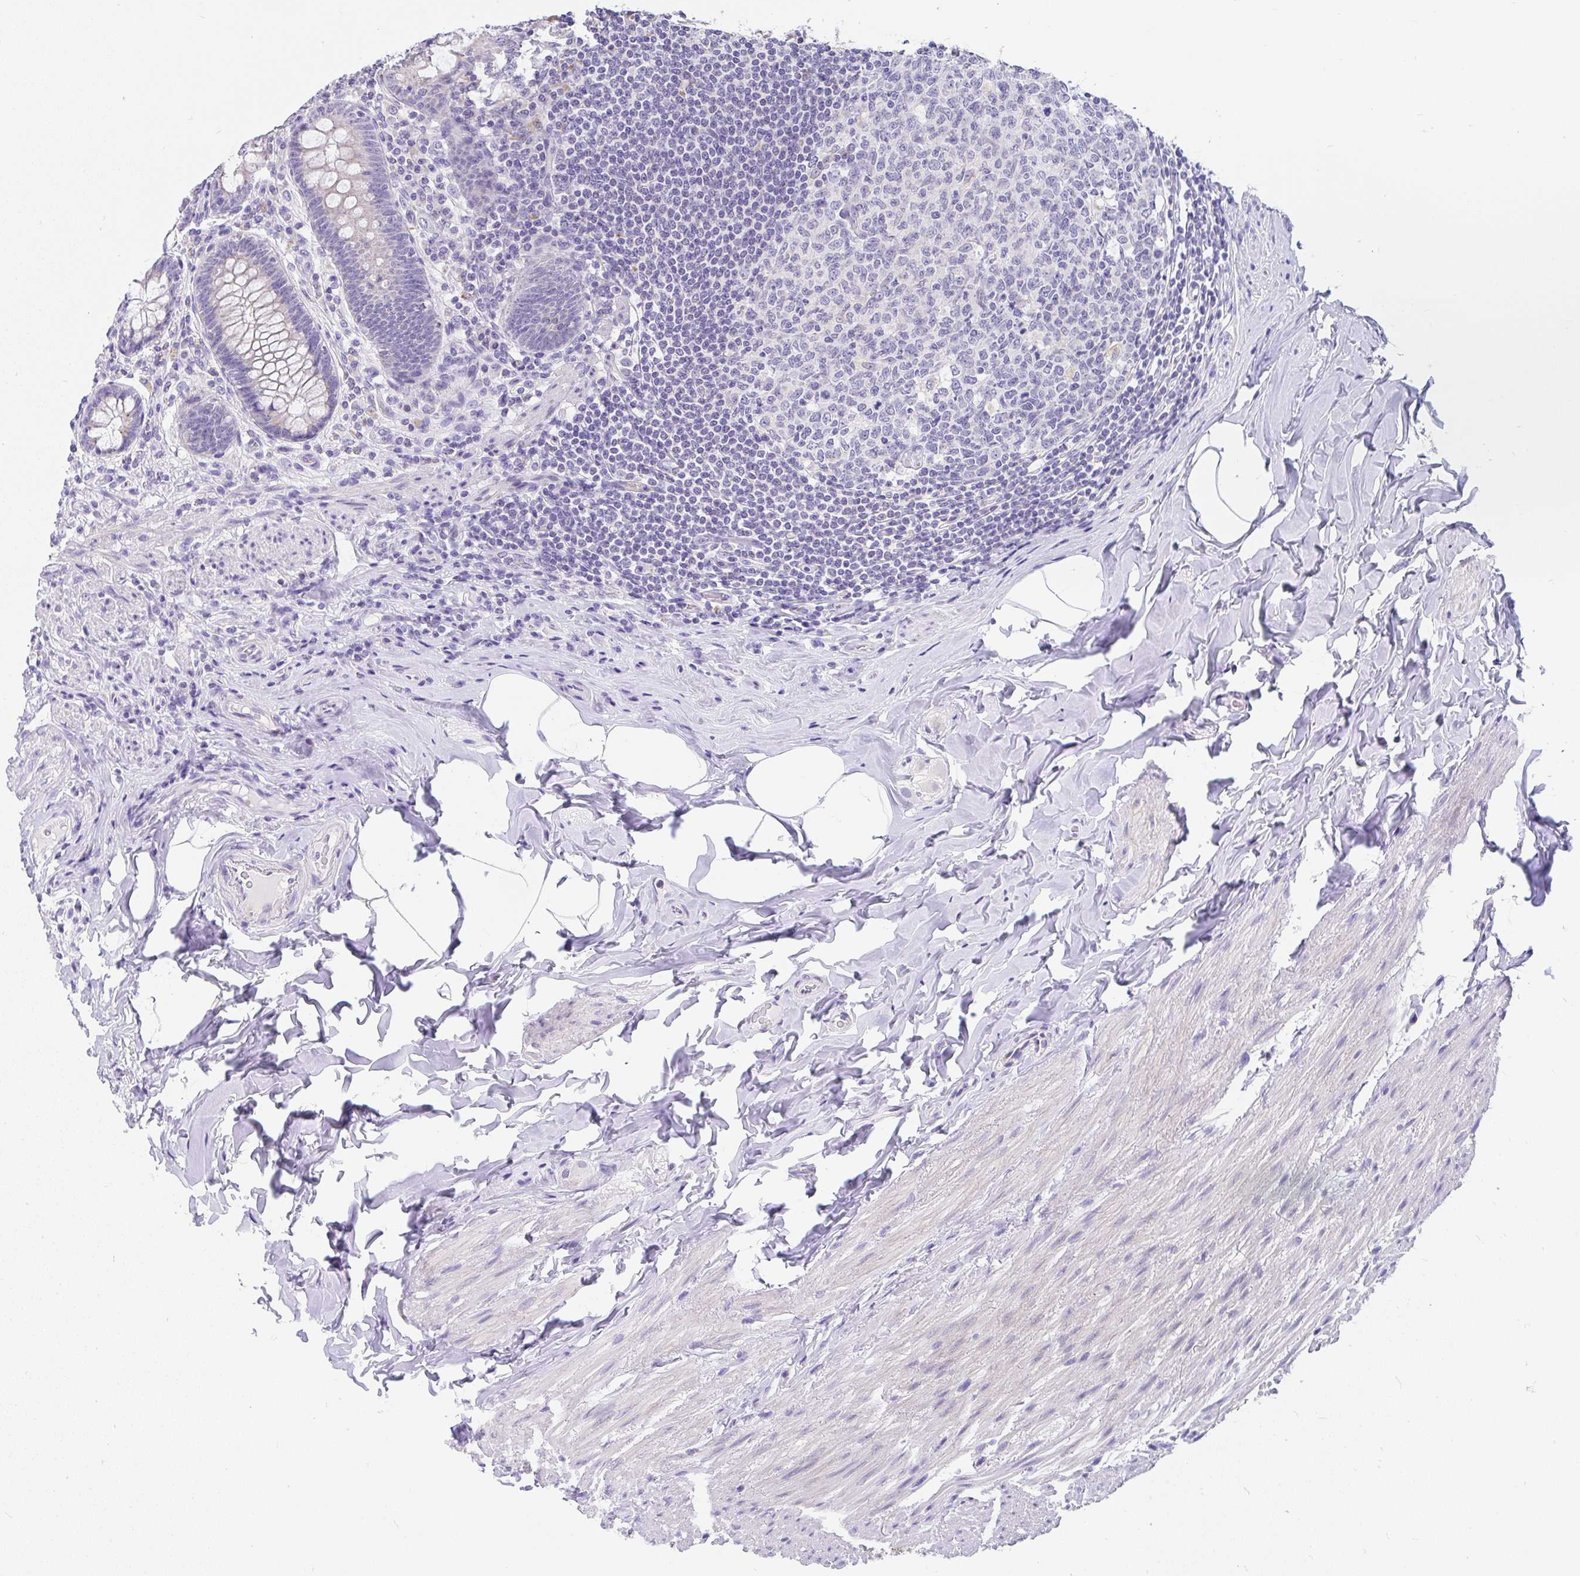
{"staining": {"intensity": "negative", "quantity": "none", "location": "none"}, "tissue": "appendix", "cell_type": "Glandular cells", "image_type": "normal", "snomed": [{"axis": "morphology", "description": "Normal tissue, NOS"}, {"axis": "topography", "description": "Appendix"}], "caption": "Glandular cells show no significant staining in benign appendix. (Stains: DAB (3,3'-diaminobenzidine) IHC with hematoxylin counter stain, Microscopy: brightfield microscopy at high magnification).", "gene": "INTS5", "patient": {"sex": "male", "age": 71}}